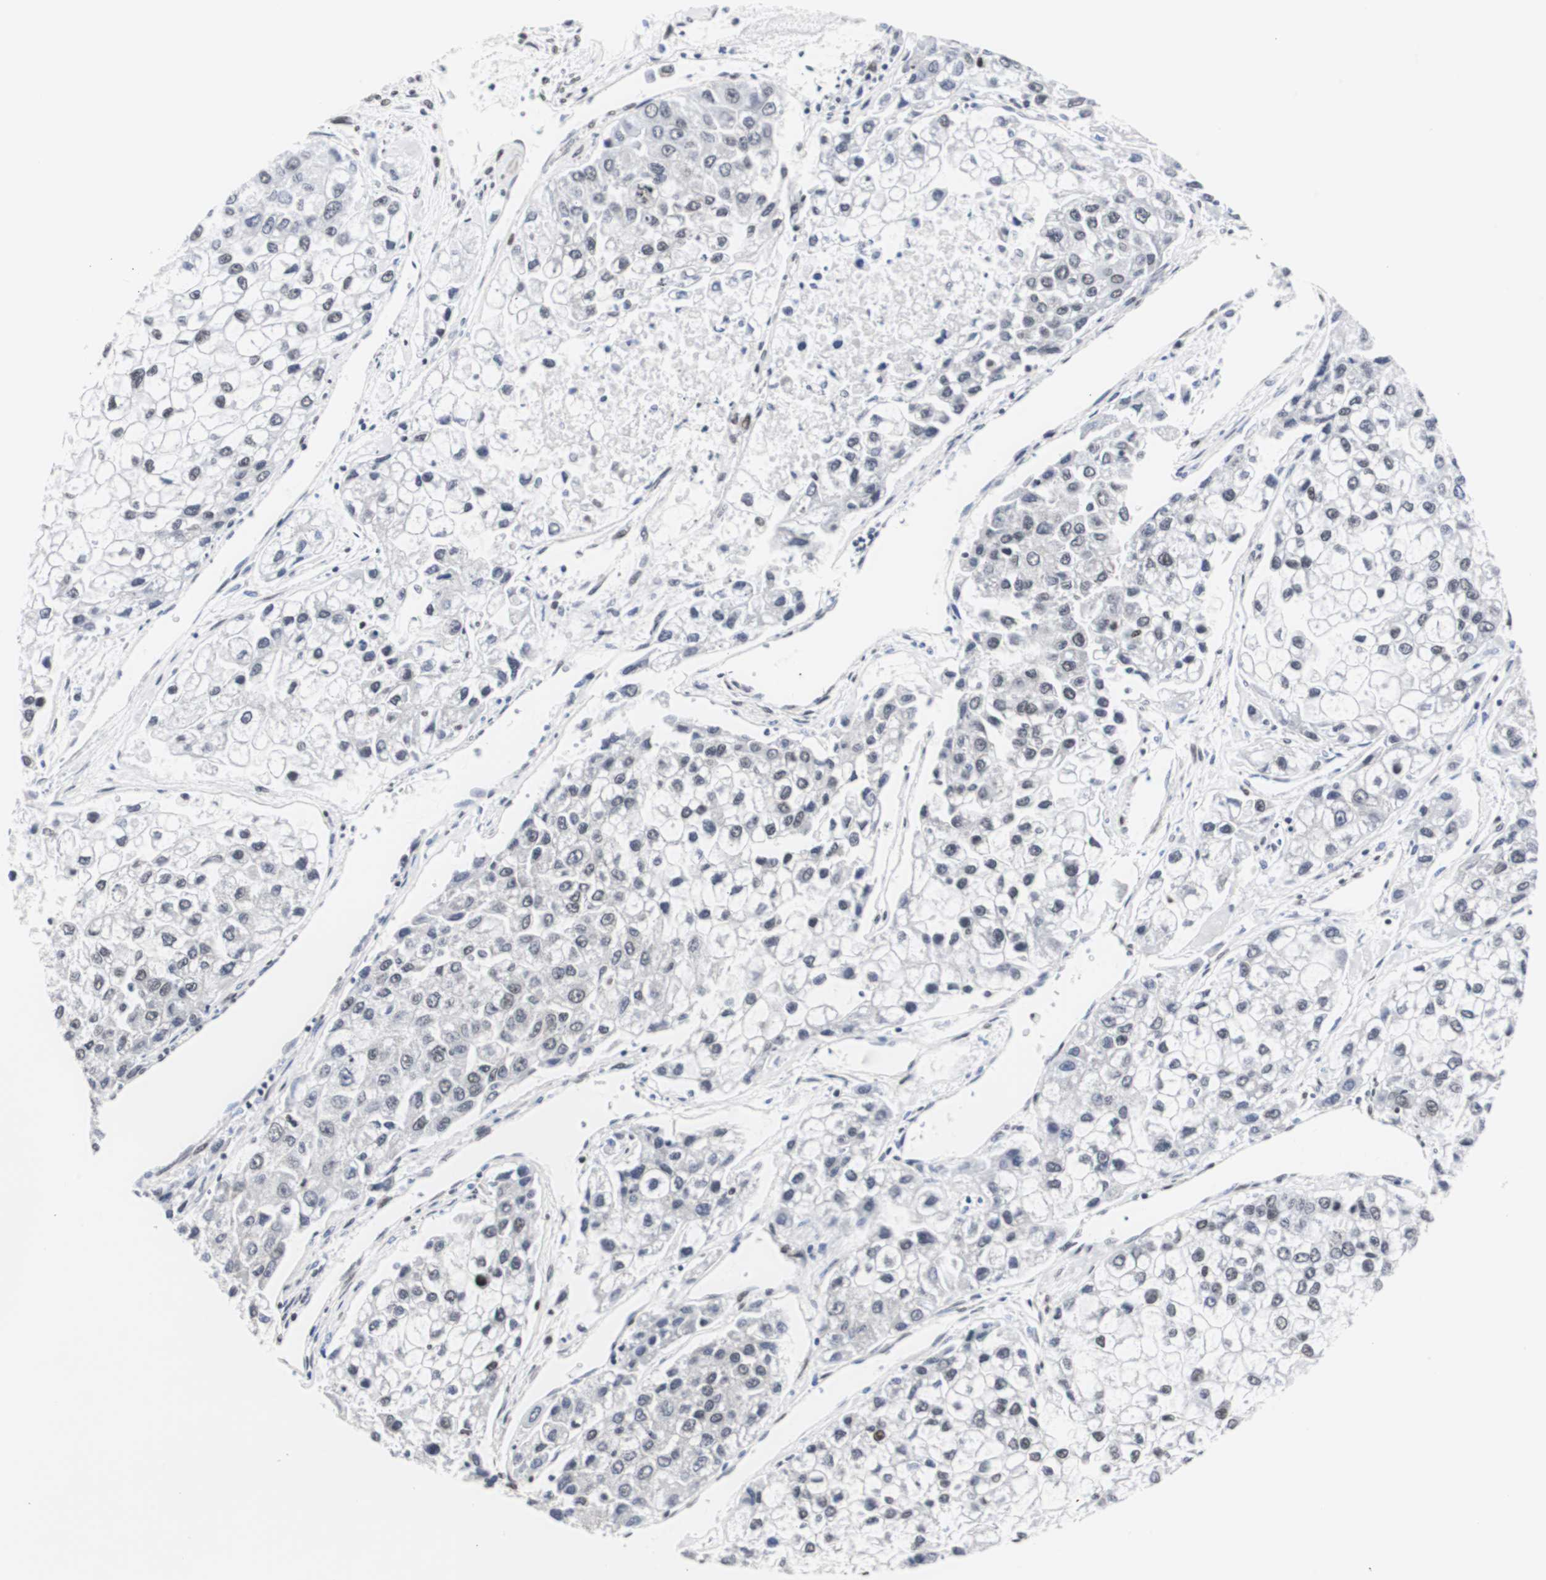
{"staining": {"intensity": "negative", "quantity": "none", "location": "none"}, "tissue": "liver cancer", "cell_type": "Tumor cells", "image_type": "cancer", "snomed": [{"axis": "morphology", "description": "Carcinoma, Hepatocellular, NOS"}, {"axis": "topography", "description": "Liver"}], "caption": "High magnification brightfield microscopy of liver cancer (hepatocellular carcinoma) stained with DAB (brown) and counterstained with hematoxylin (blue): tumor cells show no significant staining.", "gene": "HNRNPH2", "patient": {"sex": "female", "age": 66}}